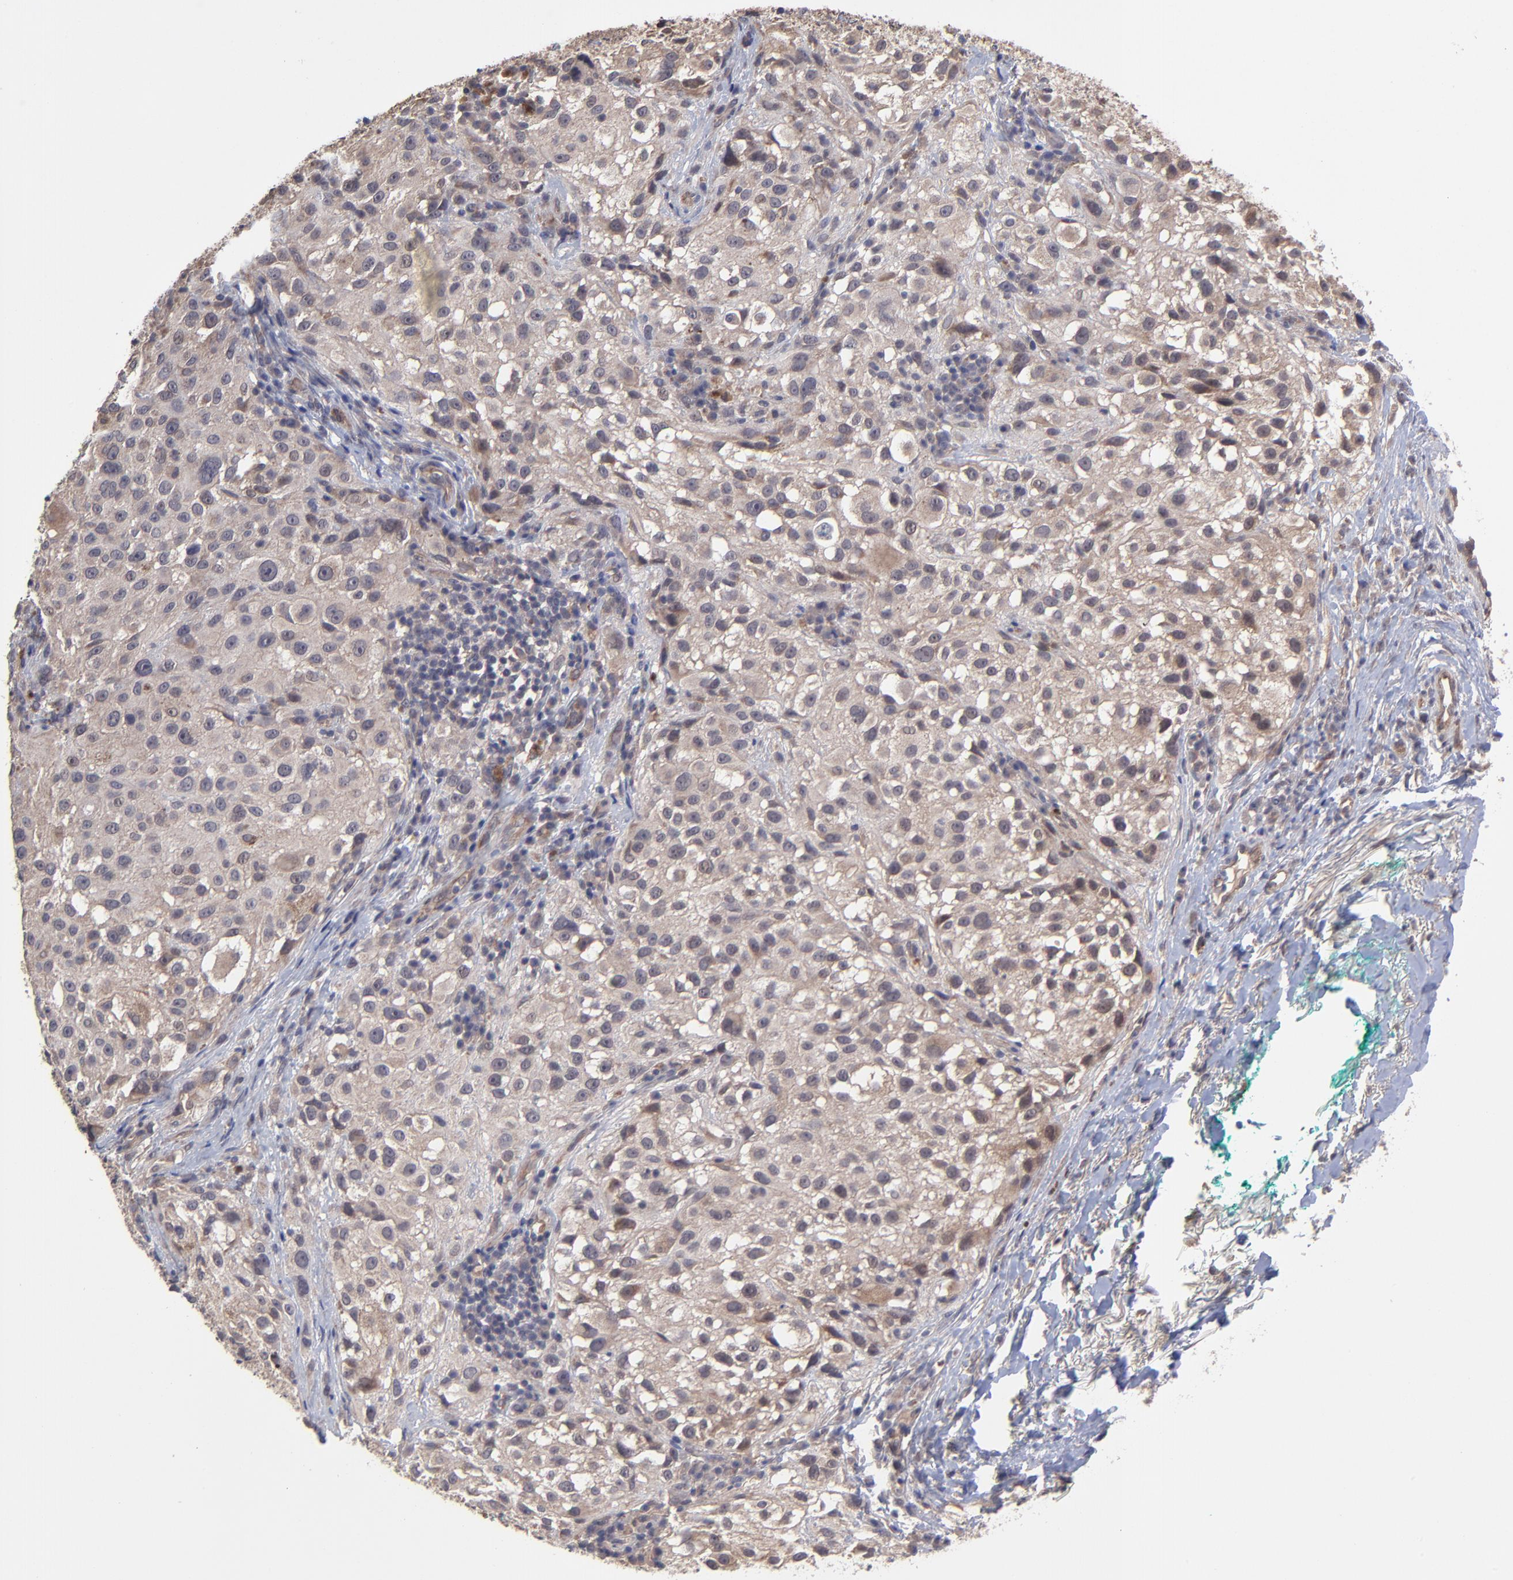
{"staining": {"intensity": "moderate", "quantity": ">75%", "location": "cytoplasmic/membranous"}, "tissue": "melanoma", "cell_type": "Tumor cells", "image_type": "cancer", "snomed": [{"axis": "morphology", "description": "Necrosis, NOS"}, {"axis": "morphology", "description": "Malignant melanoma, NOS"}, {"axis": "topography", "description": "Skin"}], "caption": "The micrograph shows immunohistochemical staining of melanoma. There is moderate cytoplasmic/membranous positivity is appreciated in about >75% of tumor cells.", "gene": "ZNF780B", "patient": {"sex": "female", "age": 87}}